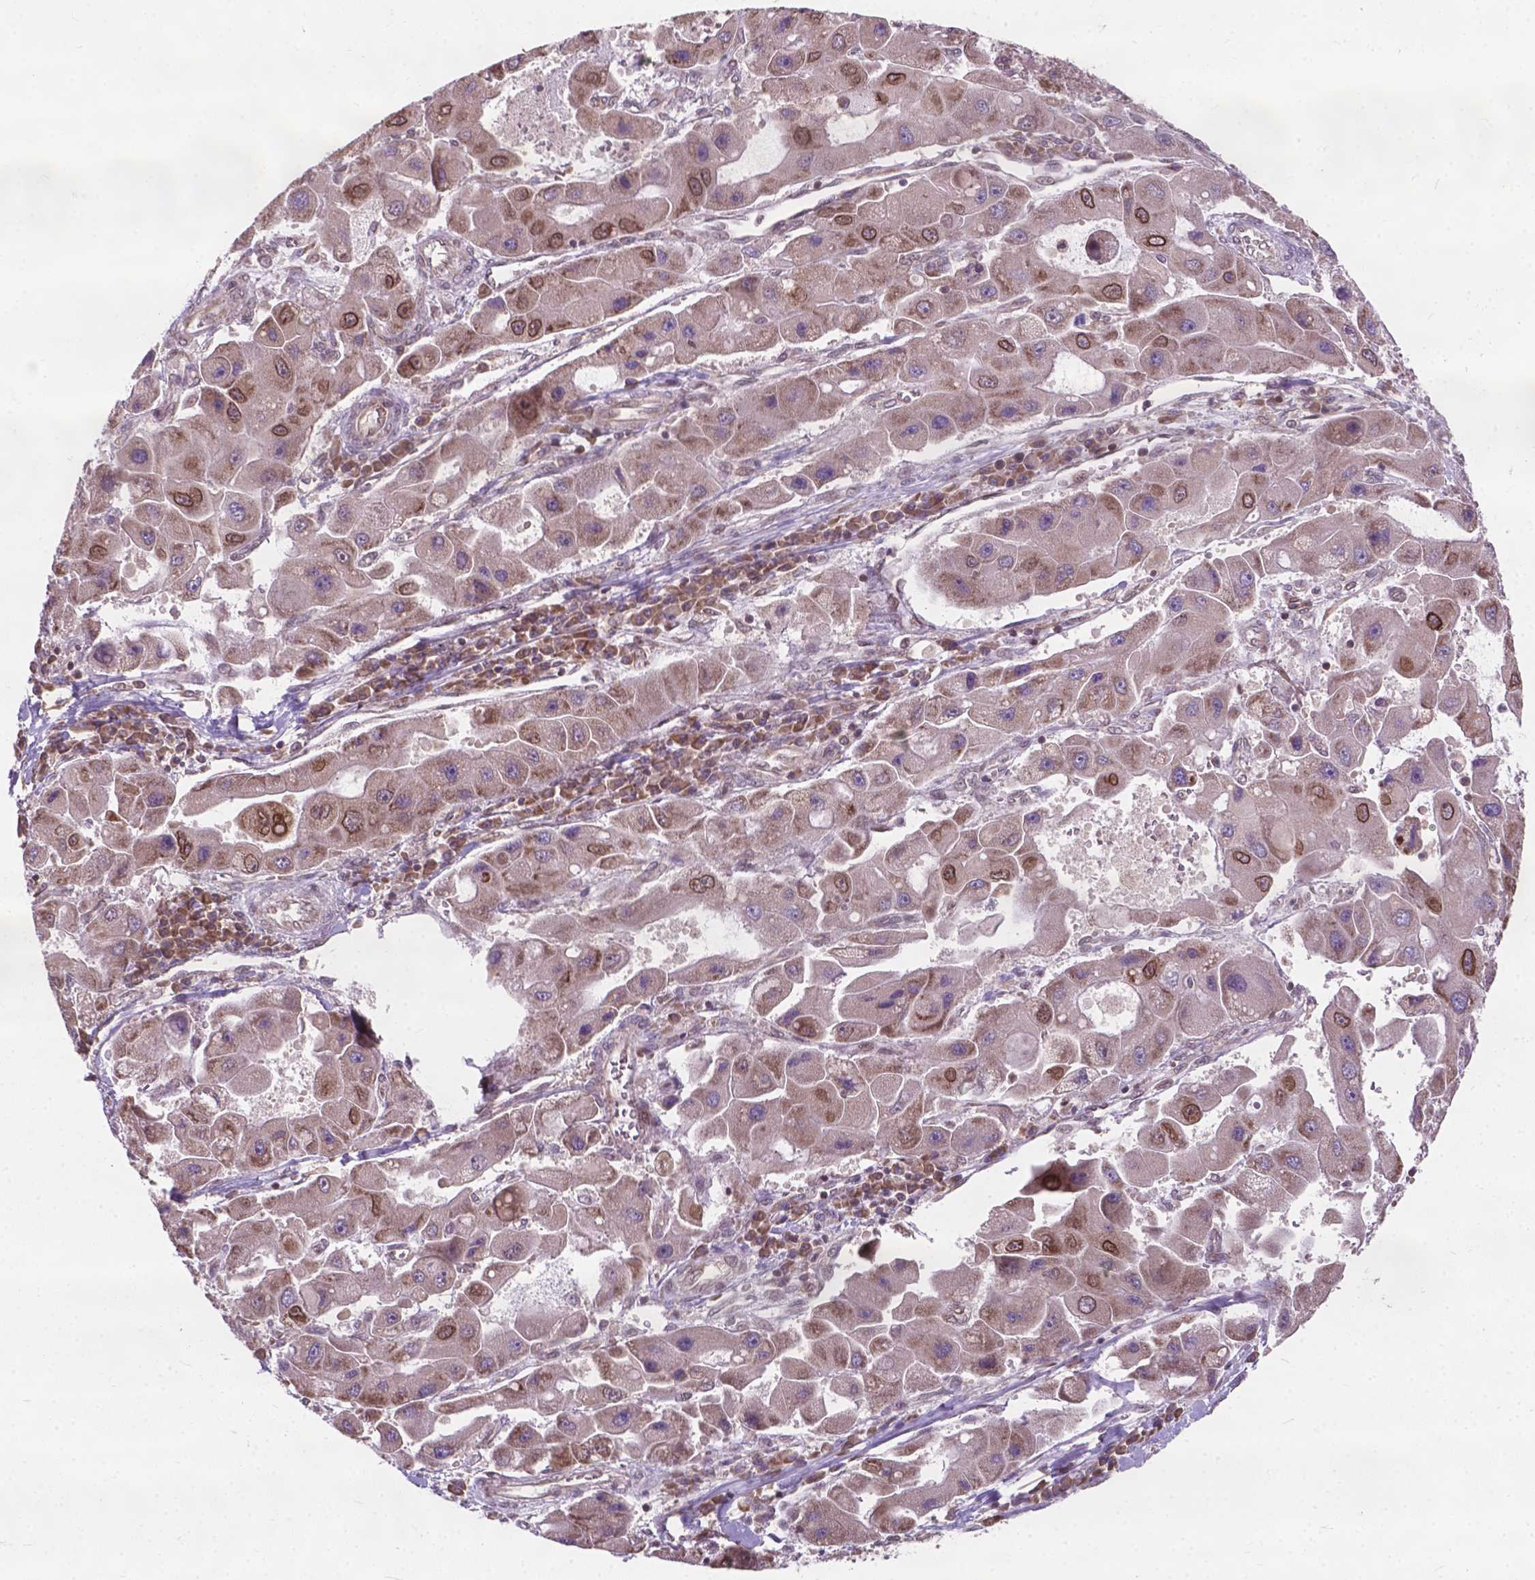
{"staining": {"intensity": "moderate", "quantity": "<25%", "location": "cytoplasmic/membranous,nuclear"}, "tissue": "liver cancer", "cell_type": "Tumor cells", "image_type": "cancer", "snomed": [{"axis": "morphology", "description": "Carcinoma, Hepatocellular, NOS"}, {"axis": "topography", "description": "Liver"}], "caption": "Protein staining of liver hepatocellular carcinoma tissue shows moderate cytoplasmic/membranous and nuclear expression in approximately <25% of tumor cells.", "gene": "MRPL33", "patient": {"sex": "male", "age": 24}}